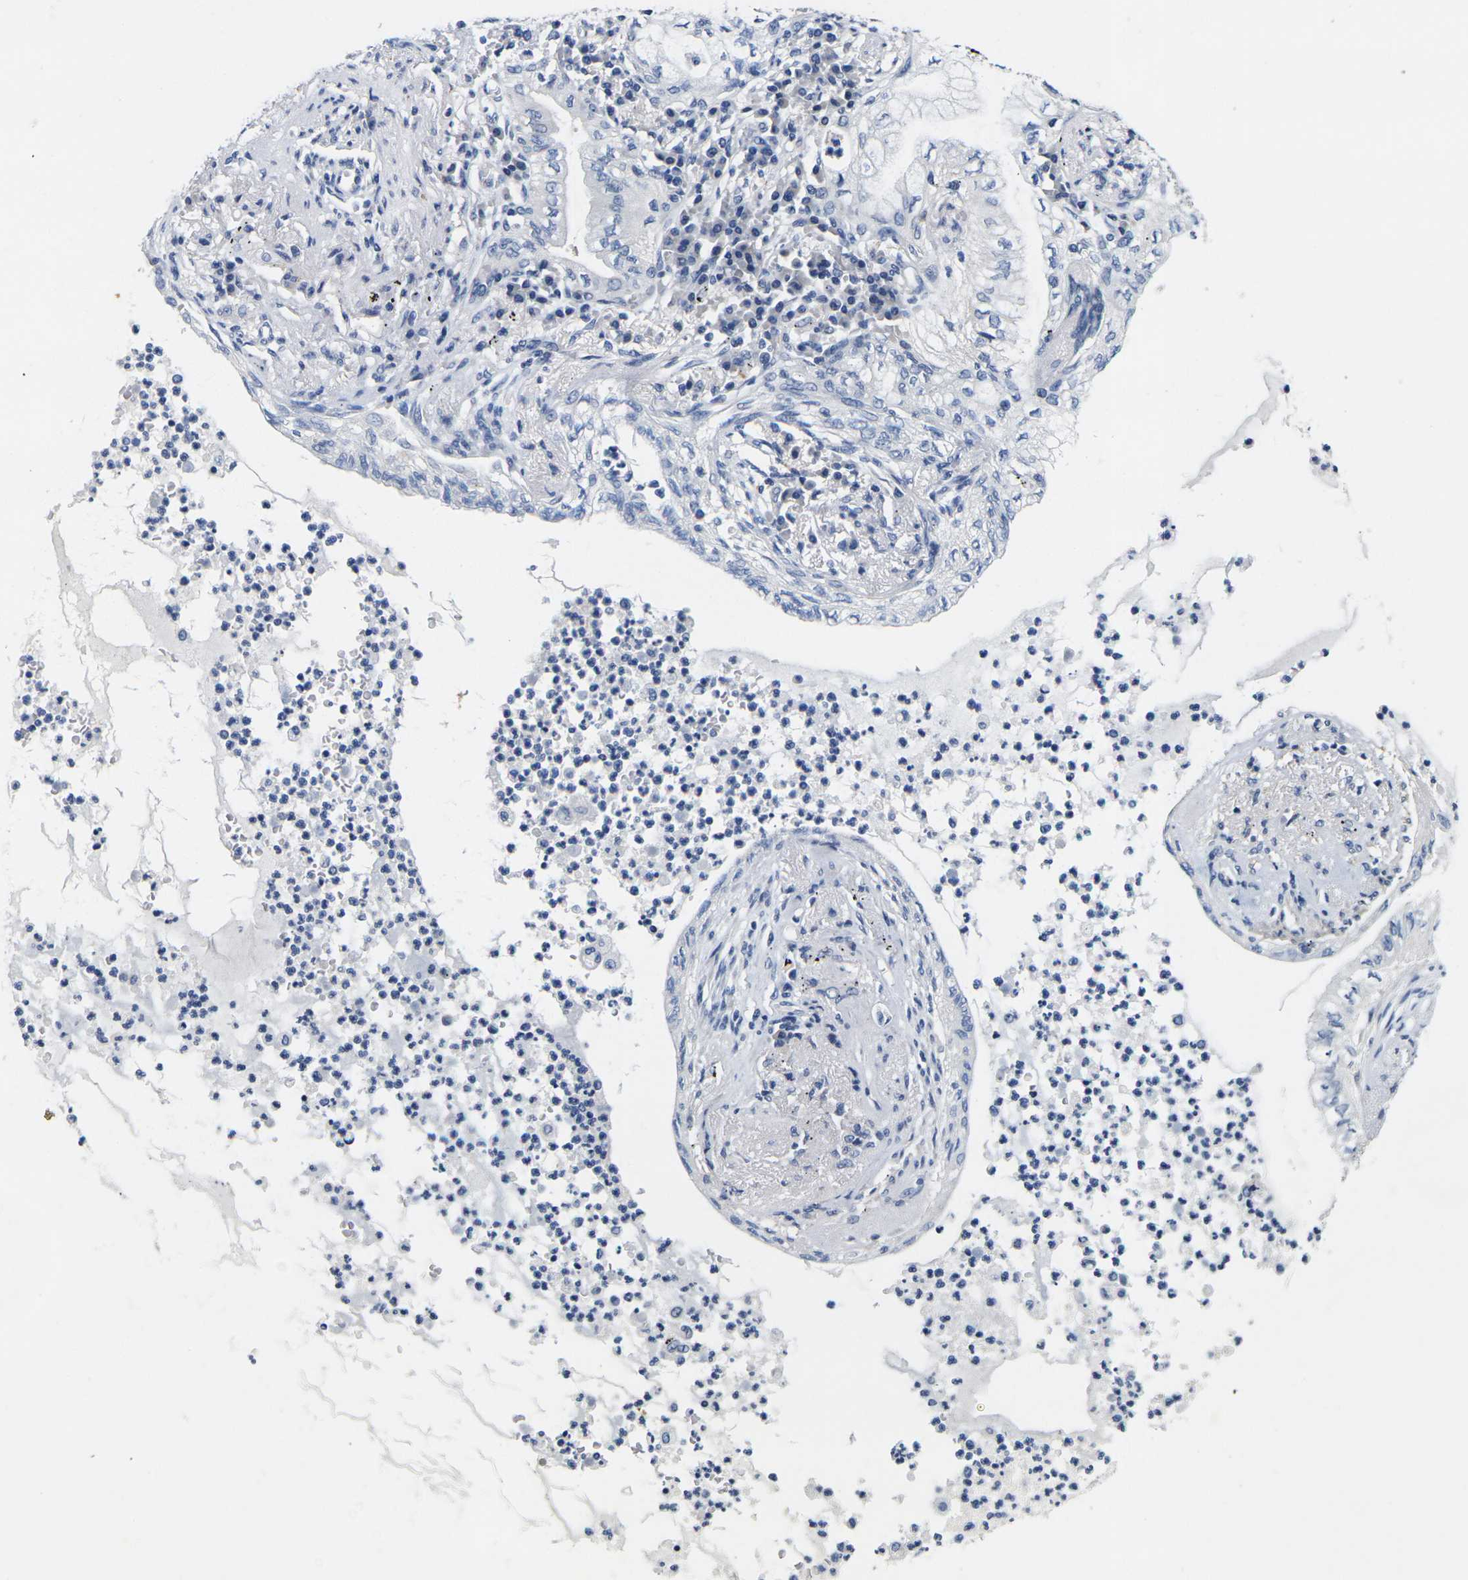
{"staining": {"intensity": "negative", "quantity": "none", "location": "none"}, "tissue": "lung cancer", "cell_type": "Tumor cells", "image_type": "cancer", "snomed": [{"axis": "morphology", "description": "Normal tissue, NOS"}, {"axis": "morphology", "description": "Adenocarcinoma, NOS"}, {"axis": "topography", "description": "Bronchus"}, {"axis": "topography", "description": "Lung"}], "caption": "IHC histopathology image of neoplastic tissue: lung adenocarcinoma stained with DAB reveals no significant protein expression in tumor cells. (DAB (3,3'-diaminobenzidine) IHC visualized using brightfield microscopy, high magnification).", "gene": "NOCT", "patient": {"sex": "female", "age": 70}}